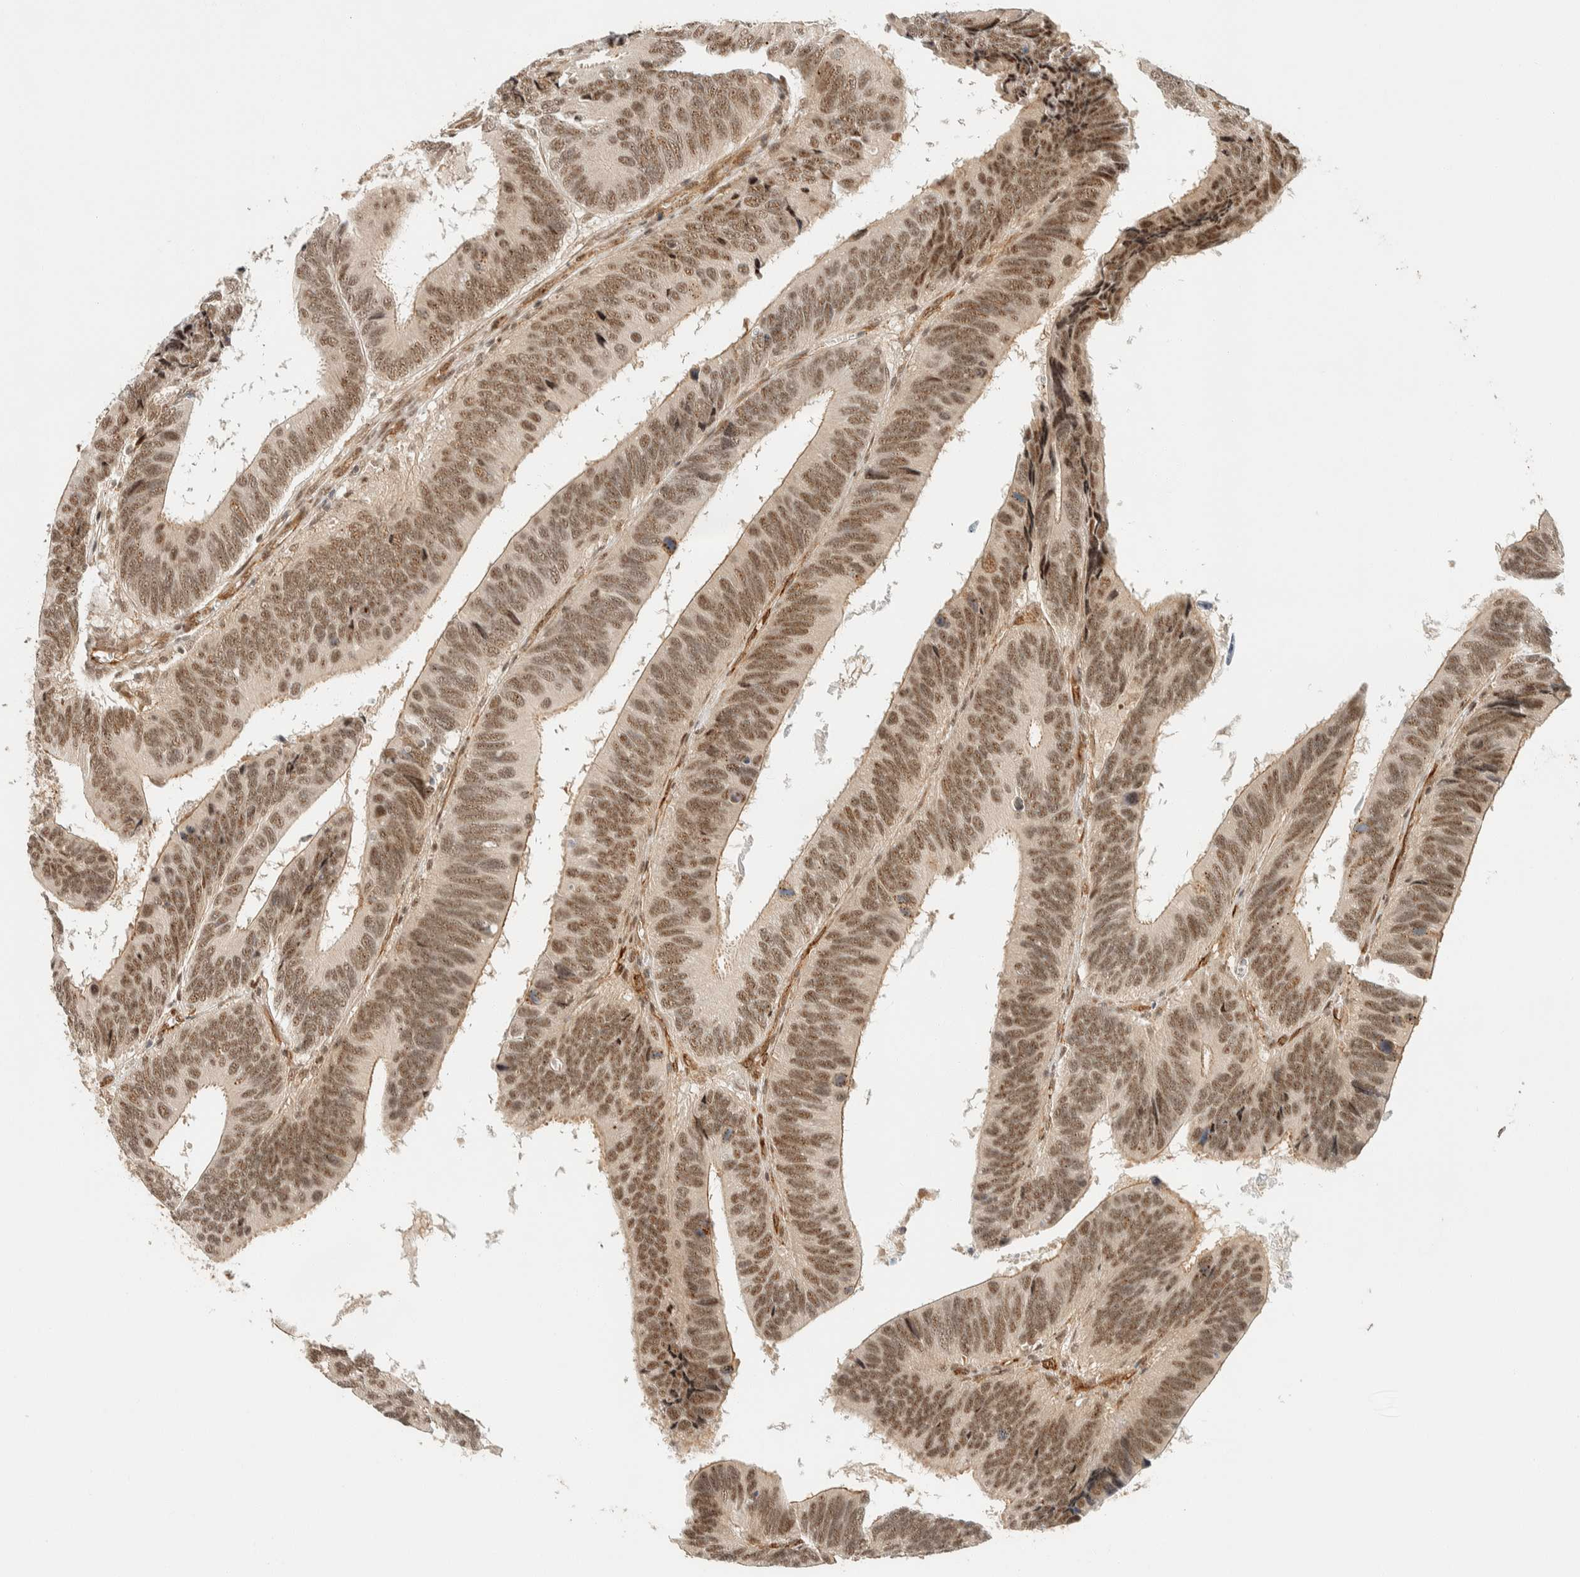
{"staining": {"intensity": "moderate", "quantity": ">75%", "location": "nuclear"}, "tissue": "colorectal cancer", "cell_type": "Tumor cells", "image_type": "cancer", "snomed": [{"axis": "morphology", "description": "Adenocarcinoma, NOS"}, {"axis": "topography", "description": "Colon"}], "caption": "Colorectal adenocarcinoma stained with DAB immunohistochemistry demonstrates medium levels of moderate nuclear expression in about >75% of tumor cells.", "gene": "SIK1", "patient": {"sex": "male", "age": 72}}